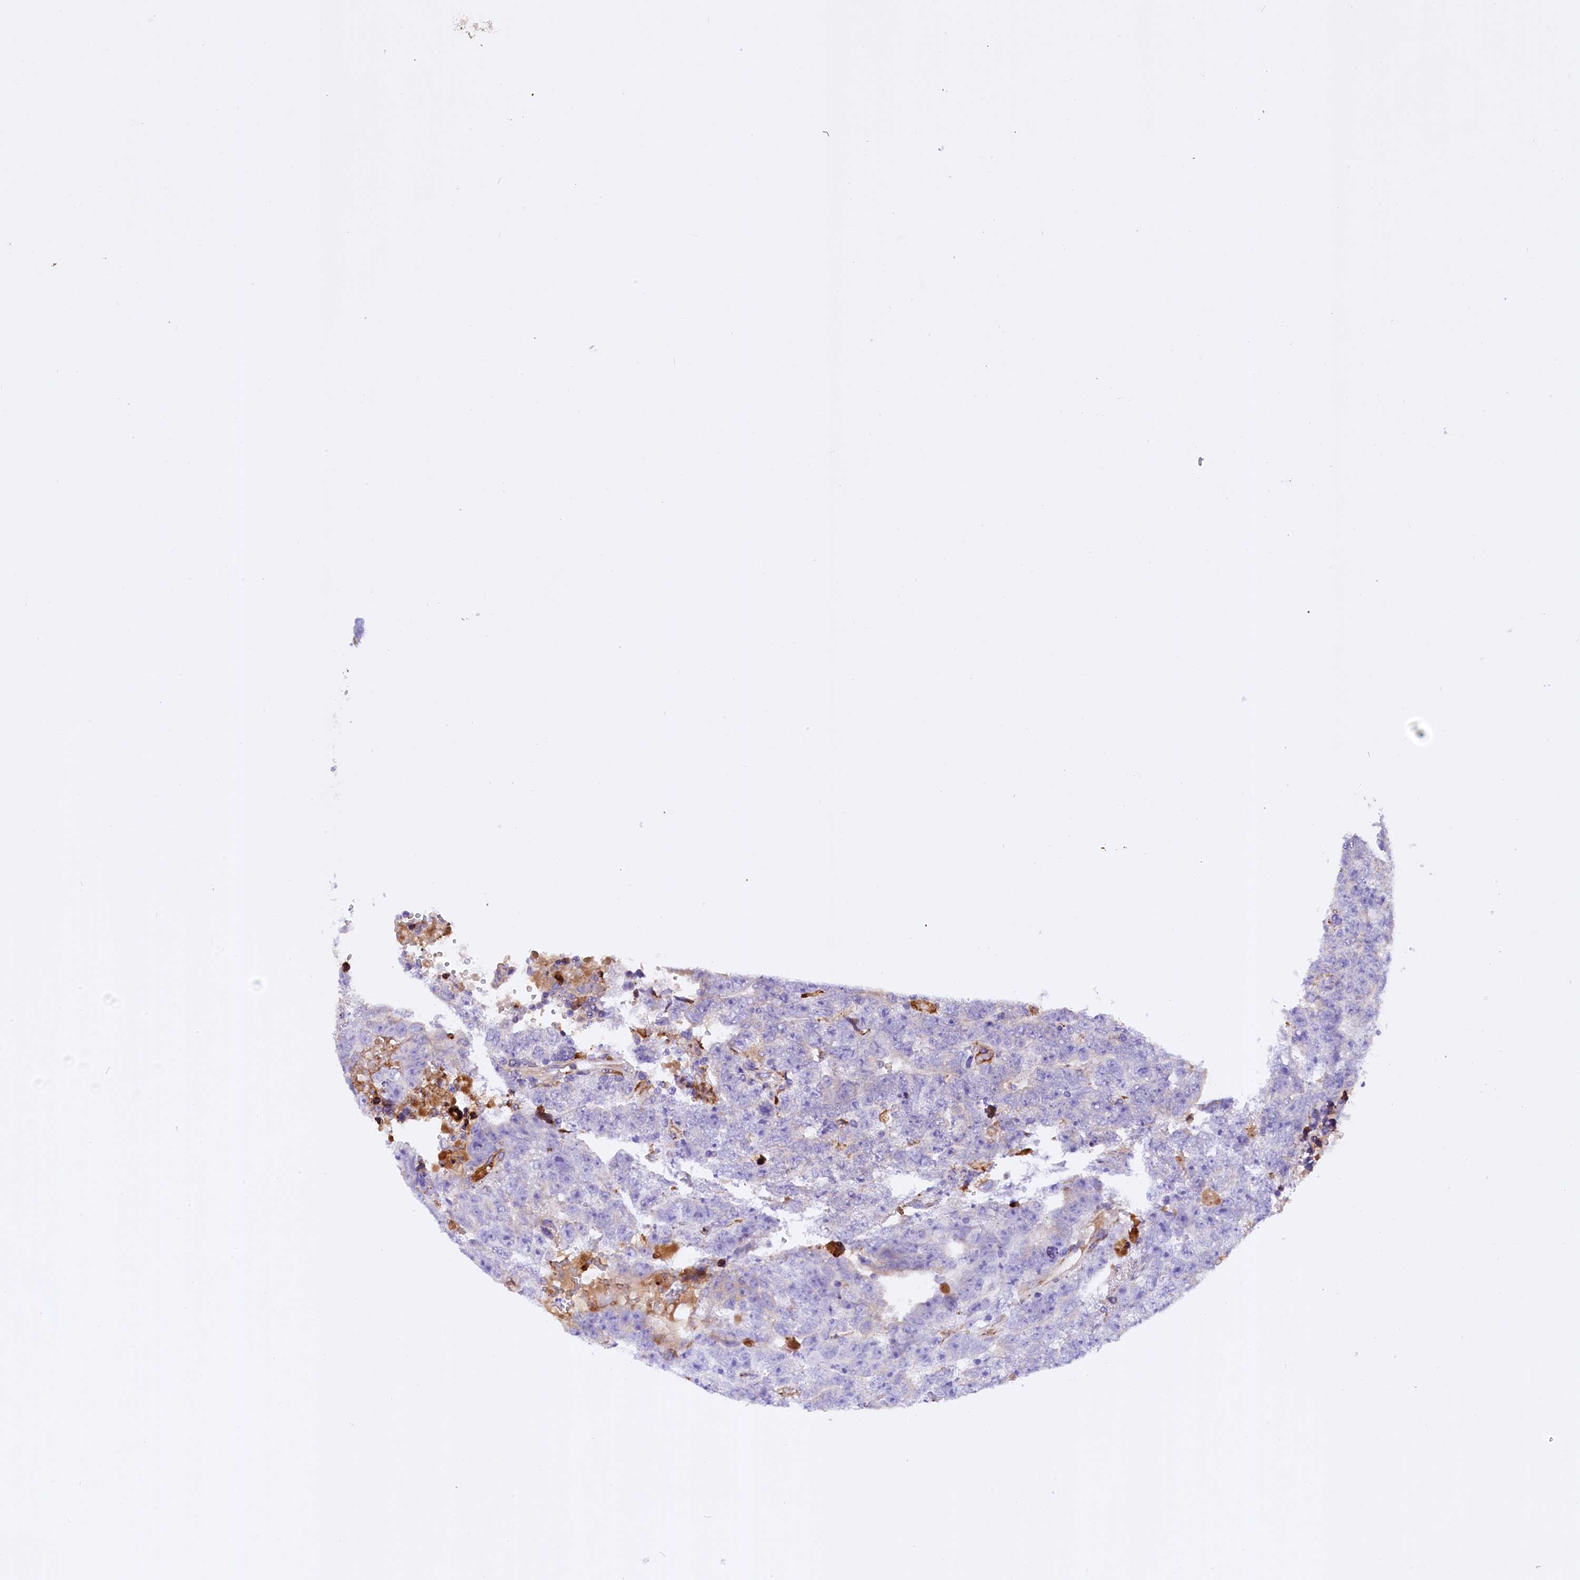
{"staining": {"intensity": "negative", "quantity": "none", "location": "none"}, "tissue": "testis cancer", "cell_type": "Tumor cells", "image_type": "cancer", "snomed": [{"axis": "morphology", "description": "Carcinoma, Embryonal, NOS"}, {"axis": "topography", "description": "Testis"}], "caption": "Protein analysis of testis embryonal carcinoma demonstrates no significant staining in tumor cells.", "gene": "CMTR2", "patient": {"sex": "male", "age": 25}}